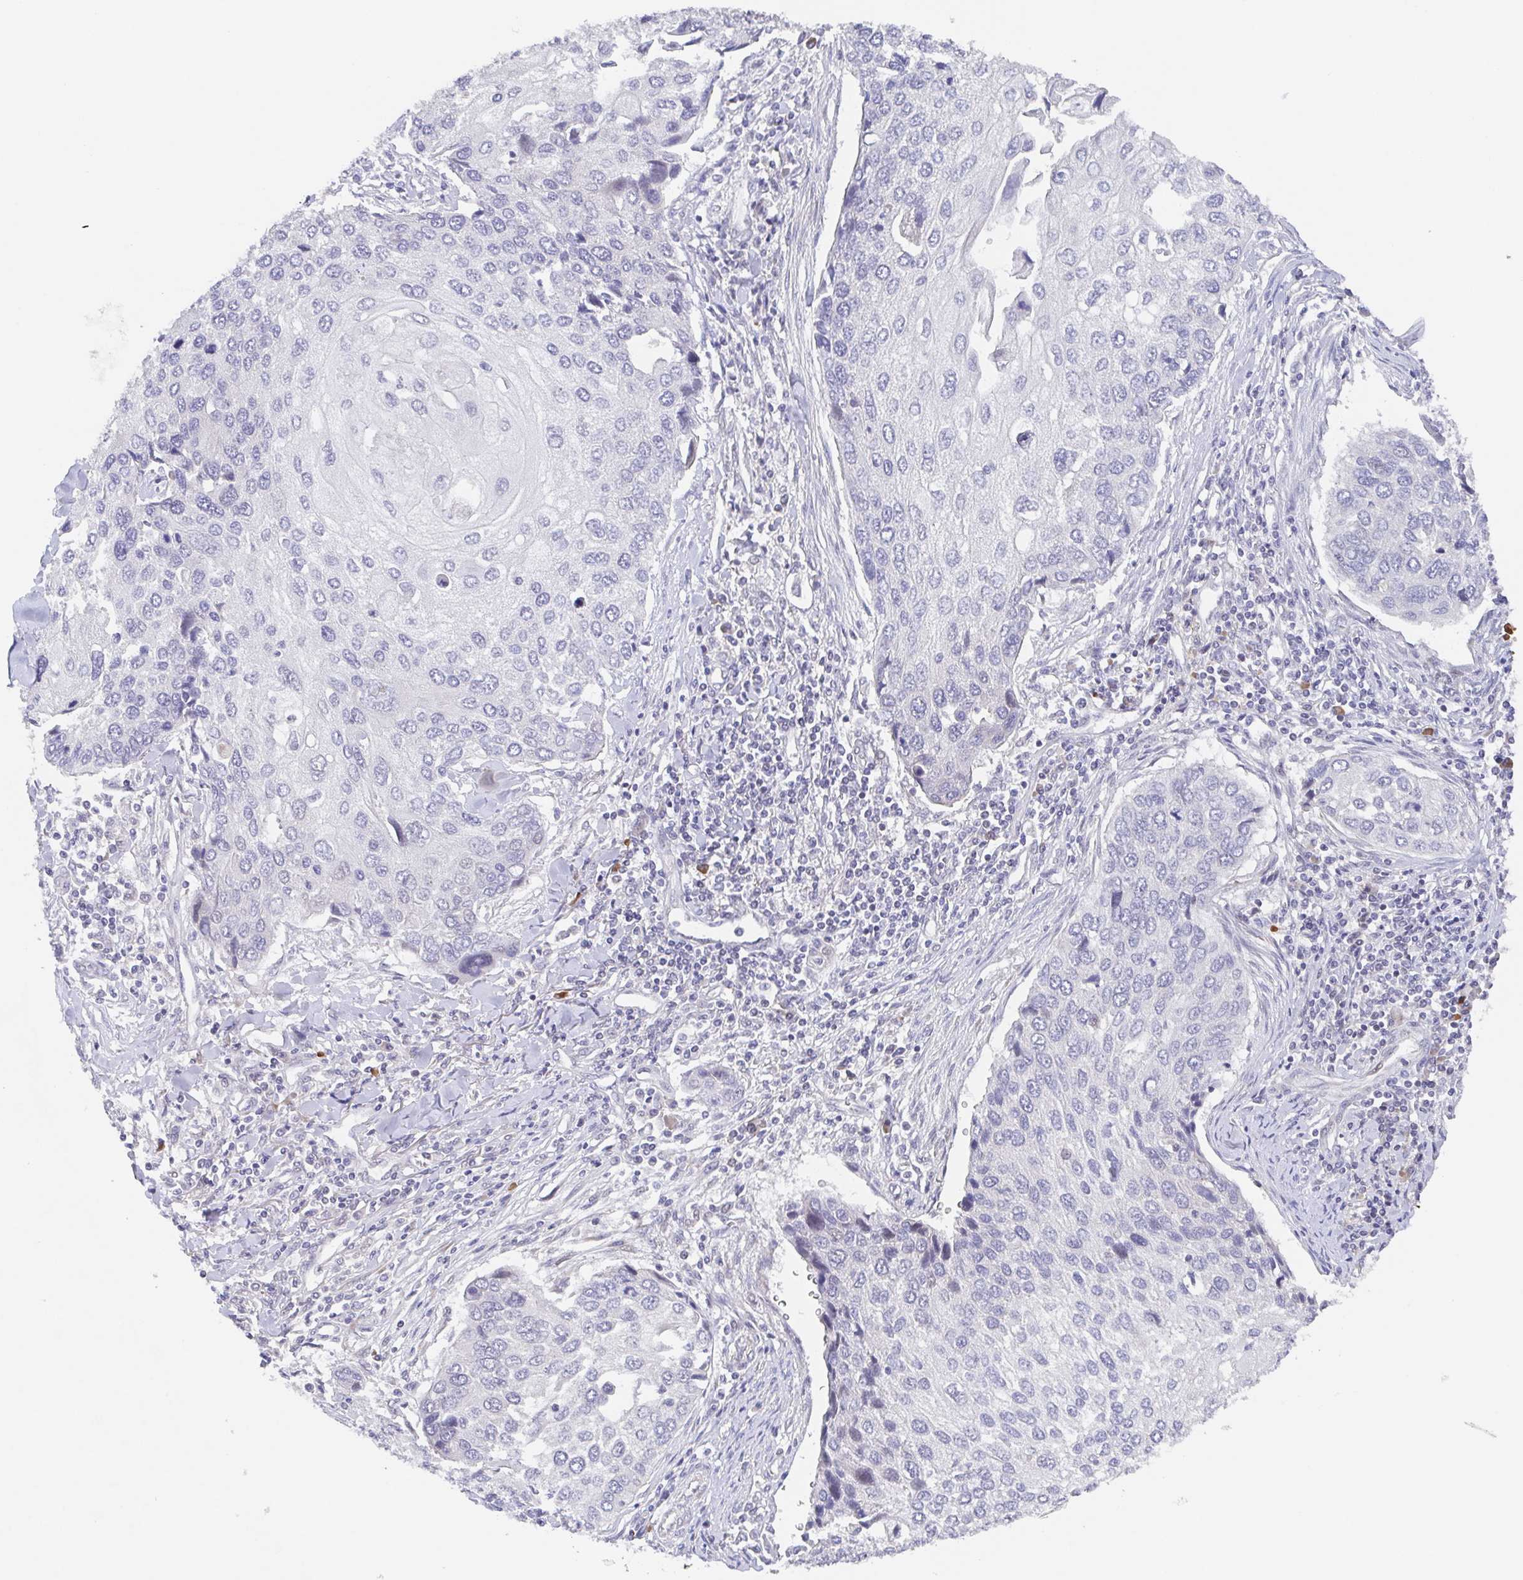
{"staining": {"intensity": "negative", "quantity": "none", "location": "none"}, "tissue": "lung cancer", "cell_type": "Tumor cells", "image_type": "cancer", "snomed": [{"axis": "morphology", "description": "Squamous cell carcinoma, NOS"}, {"axis": "morphology", "description": "Squamous cell carcinoma, metastatic, NOS"}, {"axis": "topography", "description": "Lung"}], "caption": "Tumor cells show no significant protein positivity in lung cancer.", "gene": "POU2F3", "patient": {"sex": "male", "age": 63}}